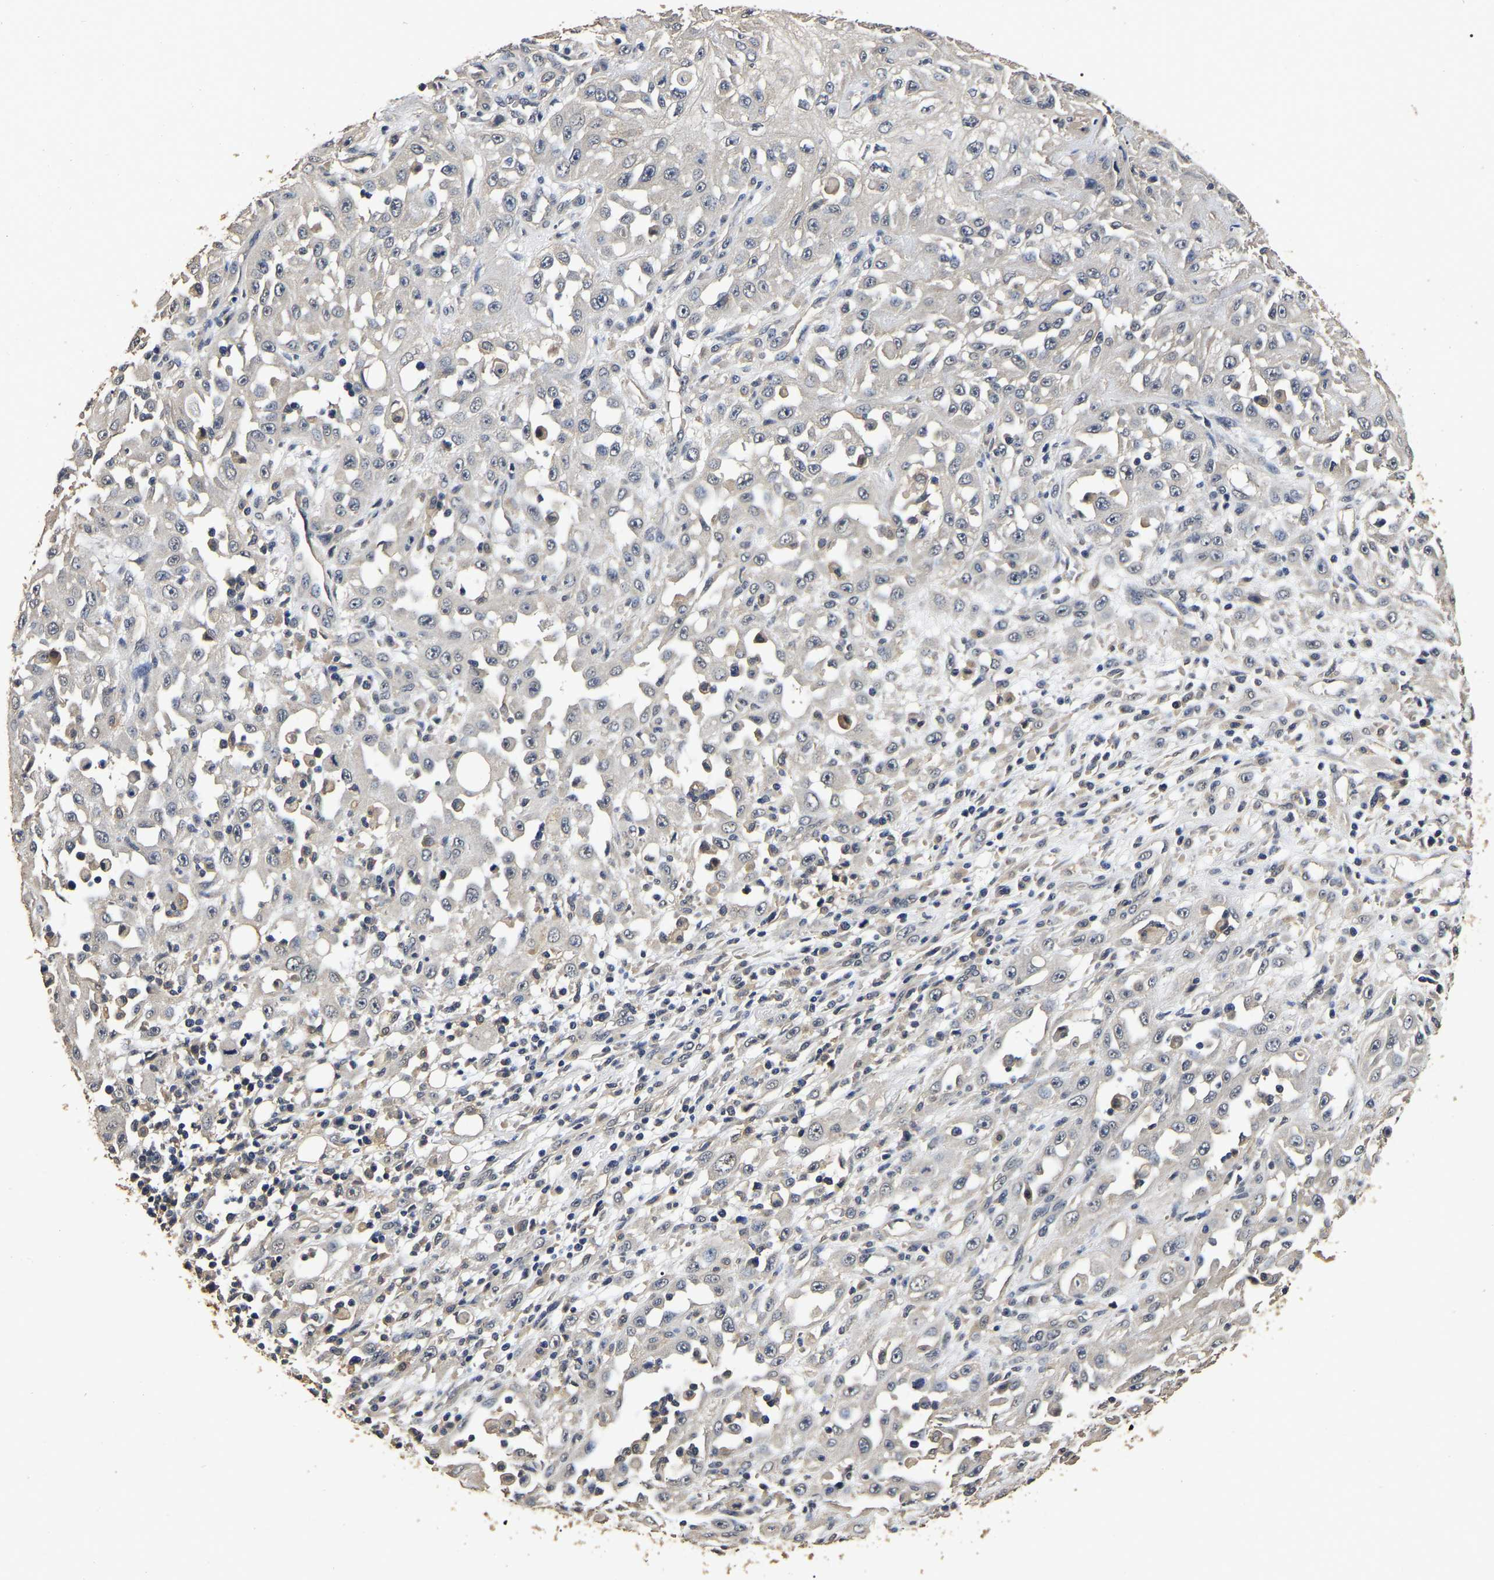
{"staining": {"intensity": "negative", "quantity": "none", "location": "none"}, "tissue": "skin cancer", "cell_type": "Tumor cells", "image_type": "cancer", "snomed": [{"axis": "morphology", "description": "Squamous cell carcinoma, NOS"}, {"axis": "morphology", "description": "Squamous cell carcinoma, metastatic, NOS"}, {"axis": "topography", "description": "Skin"}, {"axis": "topography", "description": "Lymph node"}], "caption": "There is no significant positivity in tumor cells of skin squamous cell carcinoma.", "gene": "STK32C", "patient": {"sex": "male", "age": 75}}